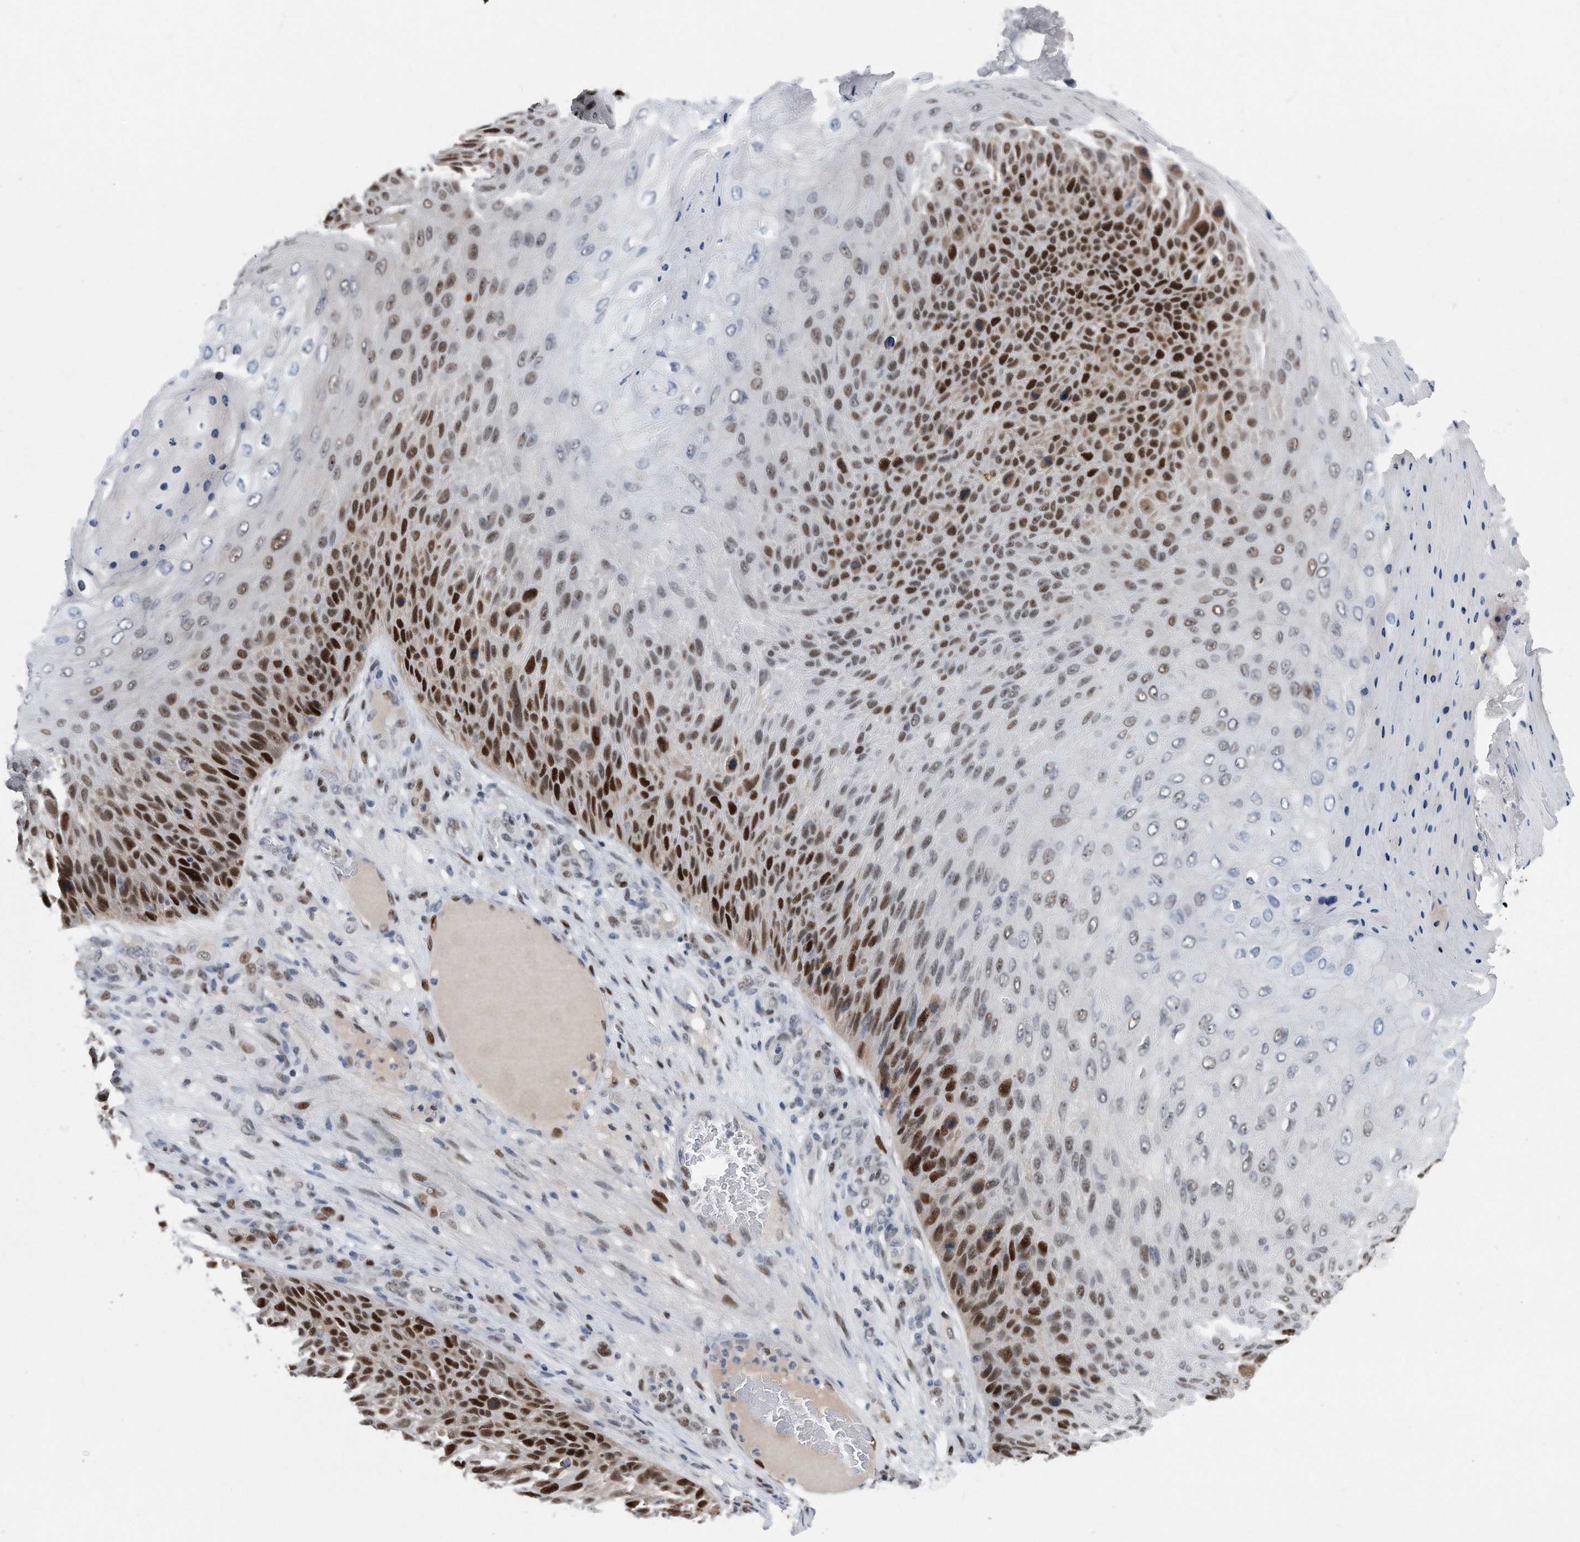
{"staining": {"intensity": "strong", "quantity": "25%-75%", "location": "nuclear"}, "tissue": "skin cancer", "cell_type": "Tumor cells", "image_type": "cancer", "snomed": [{"axis": "morphology", "description": "Squamous cell carcinoma, NOS"}, {"axis": "topography", "description": "Skin"}], "caption": "Protein staining demonstrates strong nuclear staining in approximately 25%-75% of tumor cells in skin cancer.", "gene": "PCNA", "patient": {"sex": "female", "age": 88}}